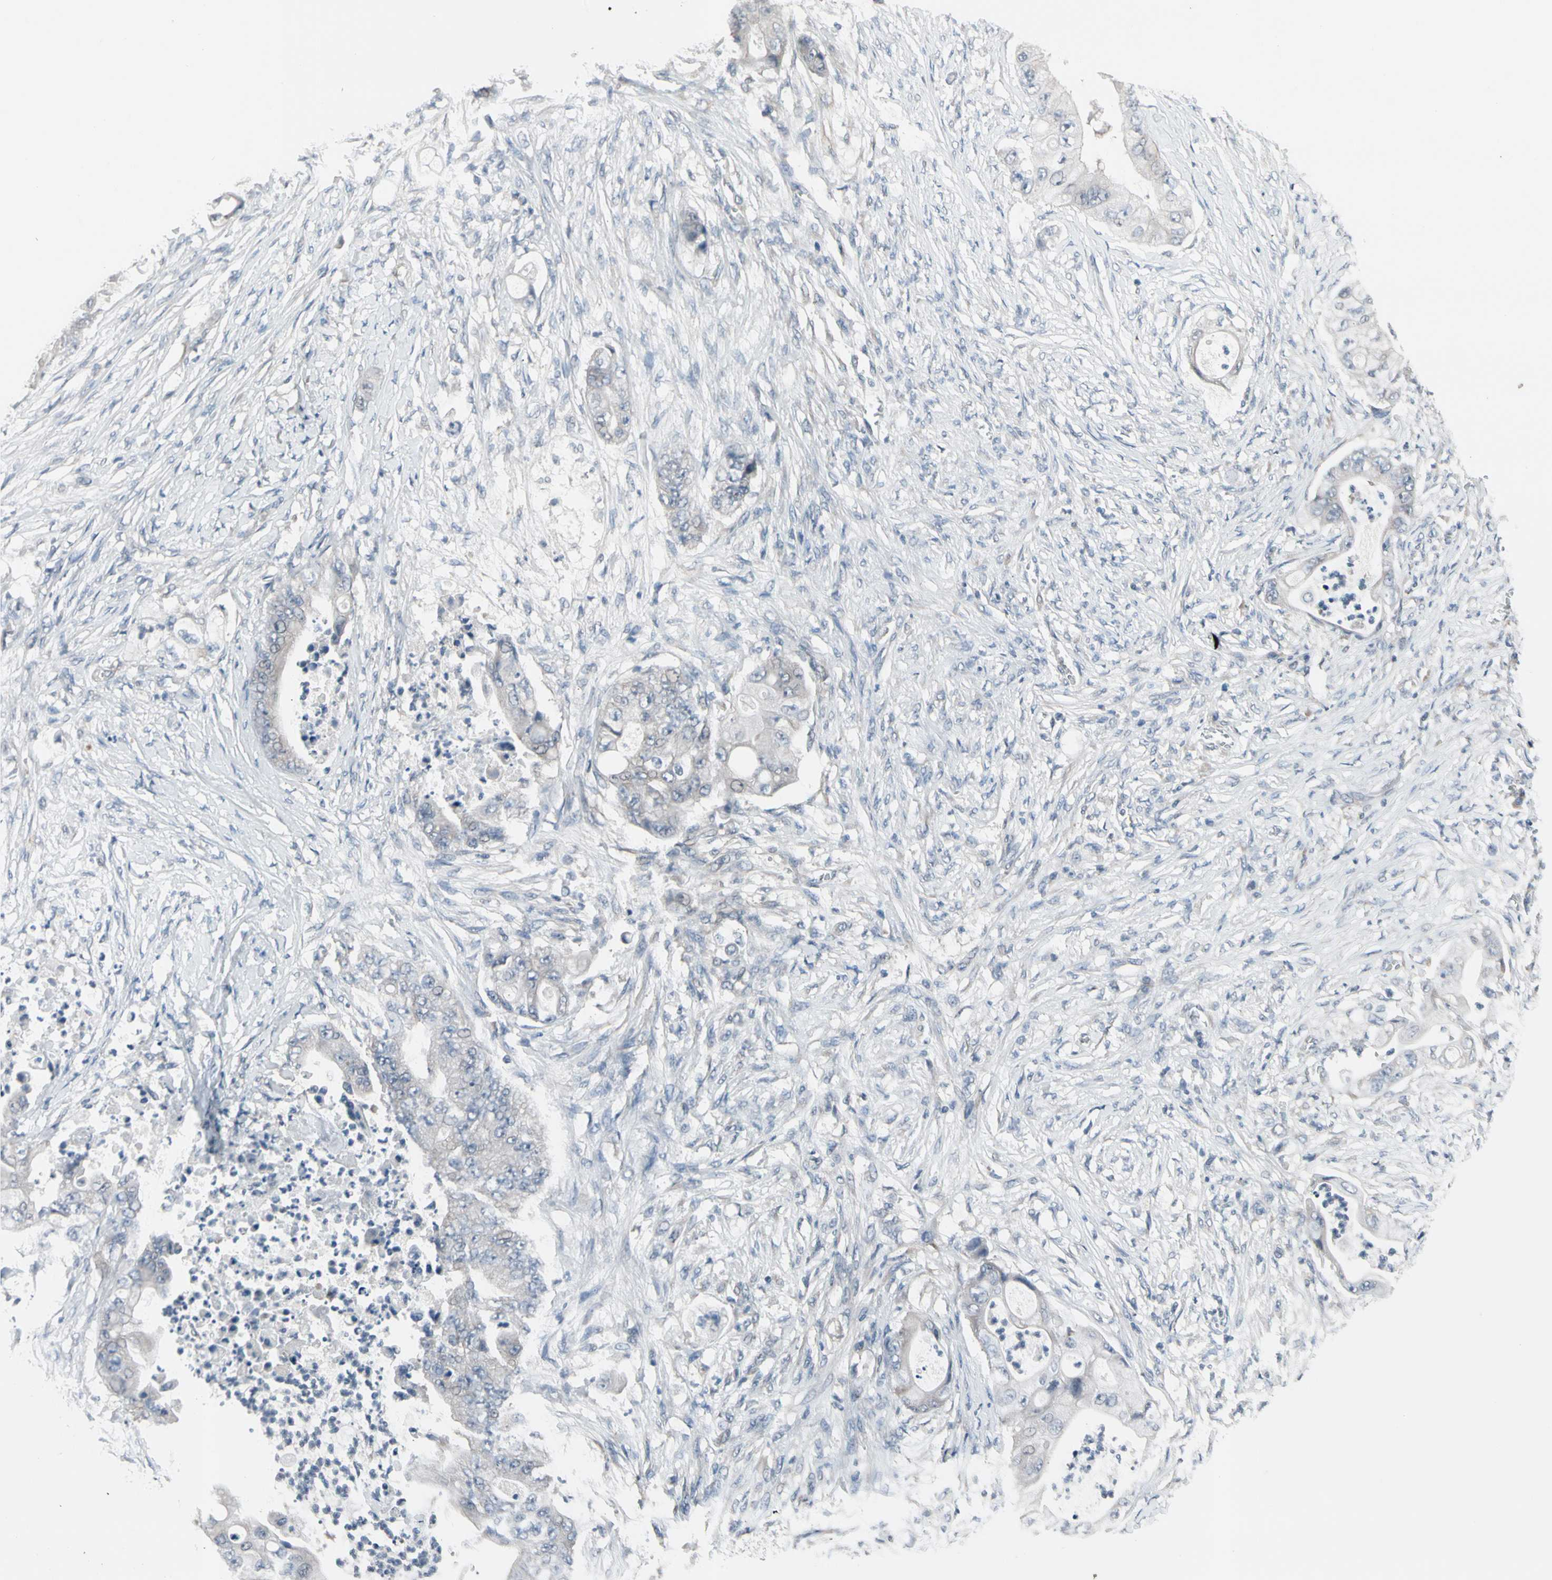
{"staining": {"intensity": "moderate", "quantity": "25%-75%", "location": "cytoplasmic/membranous"}, "tissue": "stomach cancer", "cell_type": "Tumor cells", "image_type": "cancer", "snomed": [{"axis": "morphology", "description": "Adenocarcinoma, NOS"}, {"axis": "topography", "description": "Stomach"}], "caption": "Immunohistochemistry (IHC) micrograph of neoplastic tissue: human stomach cancer stained using immunohistochemistry demonstrates medium levels of moderate protein expression localized specifically in the cytoplasmic/membranous of tumor cells, appearing as a cytoplasmic/membranous brown color.", "gene": "SV2A", "patient": {"sex": "female", "age": 73}}